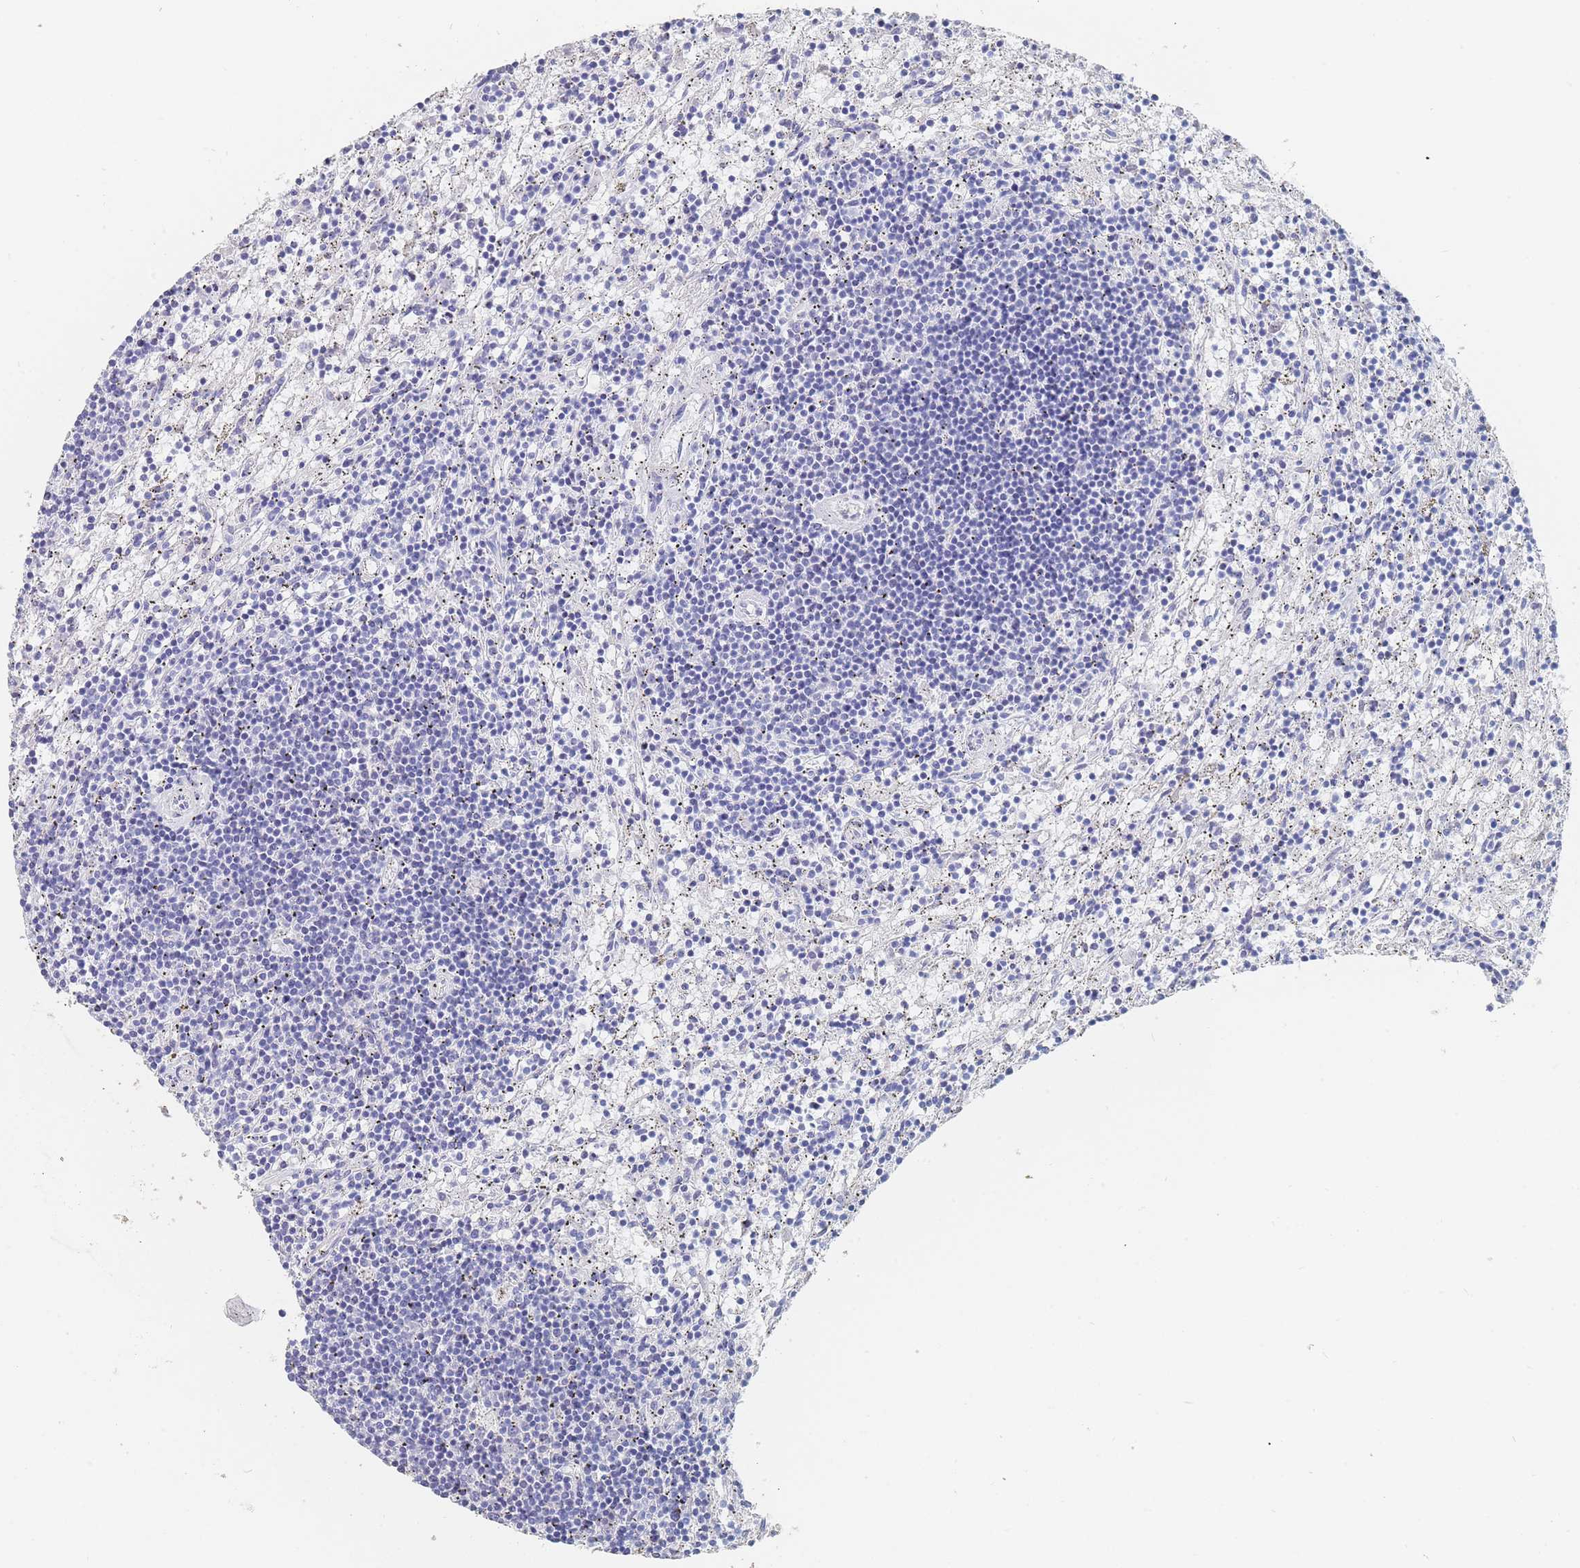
{"staining": {"intensity": "negative", "quantity": "none", "location": "none"}, "tissue": "lymphoma", "cell_type": "Tumor cells", "image_type": "cancer", "snomed": [{"axis": "morphology", "description": "Malignant lymphoma, non-Hodgkin's type, Low grade"}, {"axis": "topography", "description": "Spleen"}], "caption": "Immunohistochemical staining of low-grade malignant lymphoma, non-Hodgkin's type exhibits no significant staining in tumor cells.", "gene": "SLC25A35", "patient": {"sex": "male", "age": 76}}